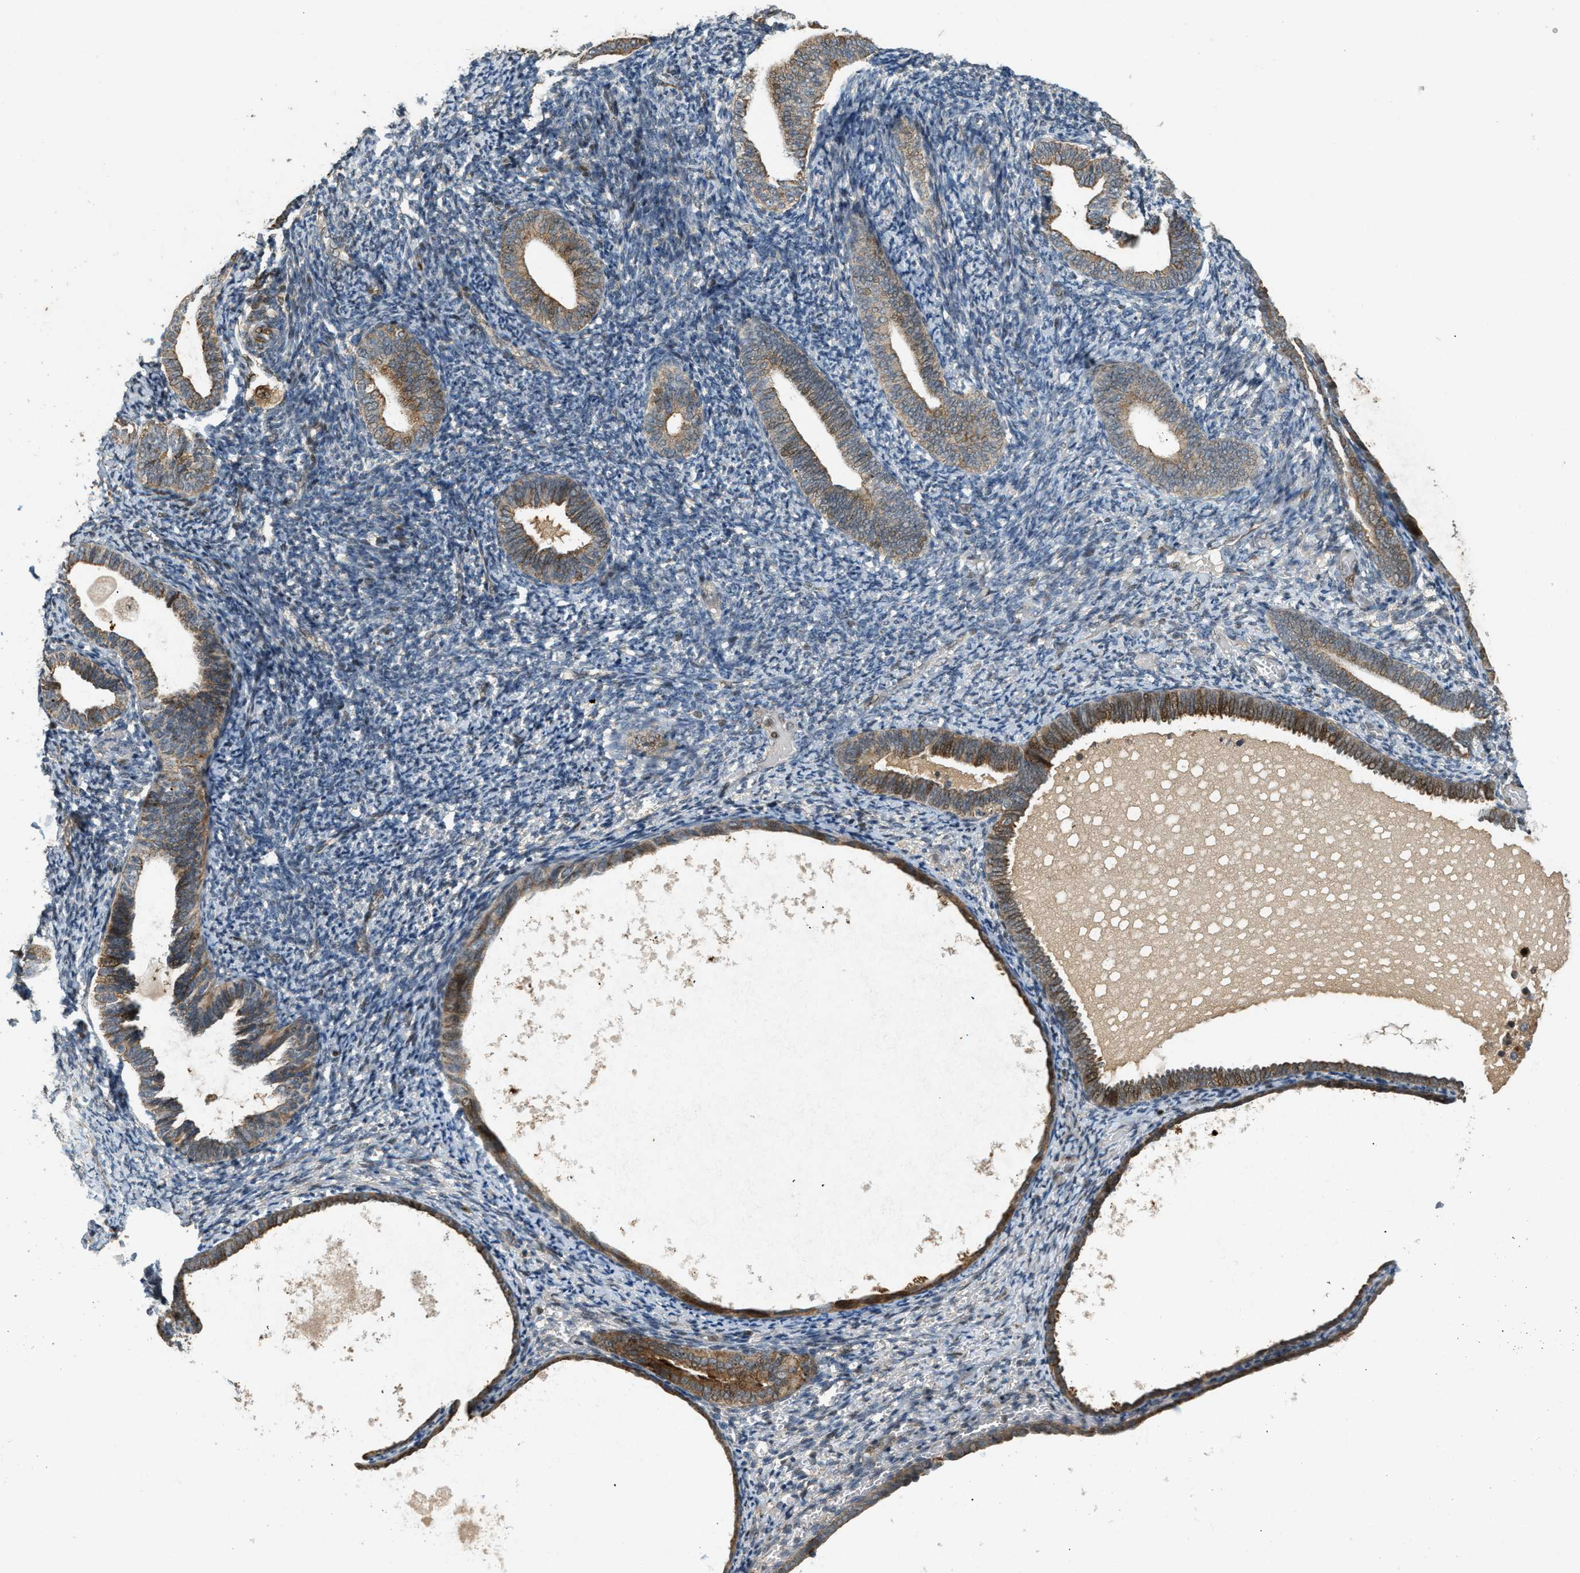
{"staining": {"intensity": "negative", "quantity": "none", "location": "none"}, "tissue": "endometrium", "cell_type": "Cells in endometrial stroma", "image_type": "normal", "snomed": [{"axis": "morphology", "description": "Normal tissue, NOS"}, {"axis": "topography", "description": "Endometrium"}], "caption": "This image is of normal endometrium stained with IHC to label a protein in brown with the nuclei are counter-stained blue. There is no staining in cells in endometrial stroma. Nuclei are stained in blue.", "gene": "TRAPPC14", "patient": {"sex": "female", "age": 66}}